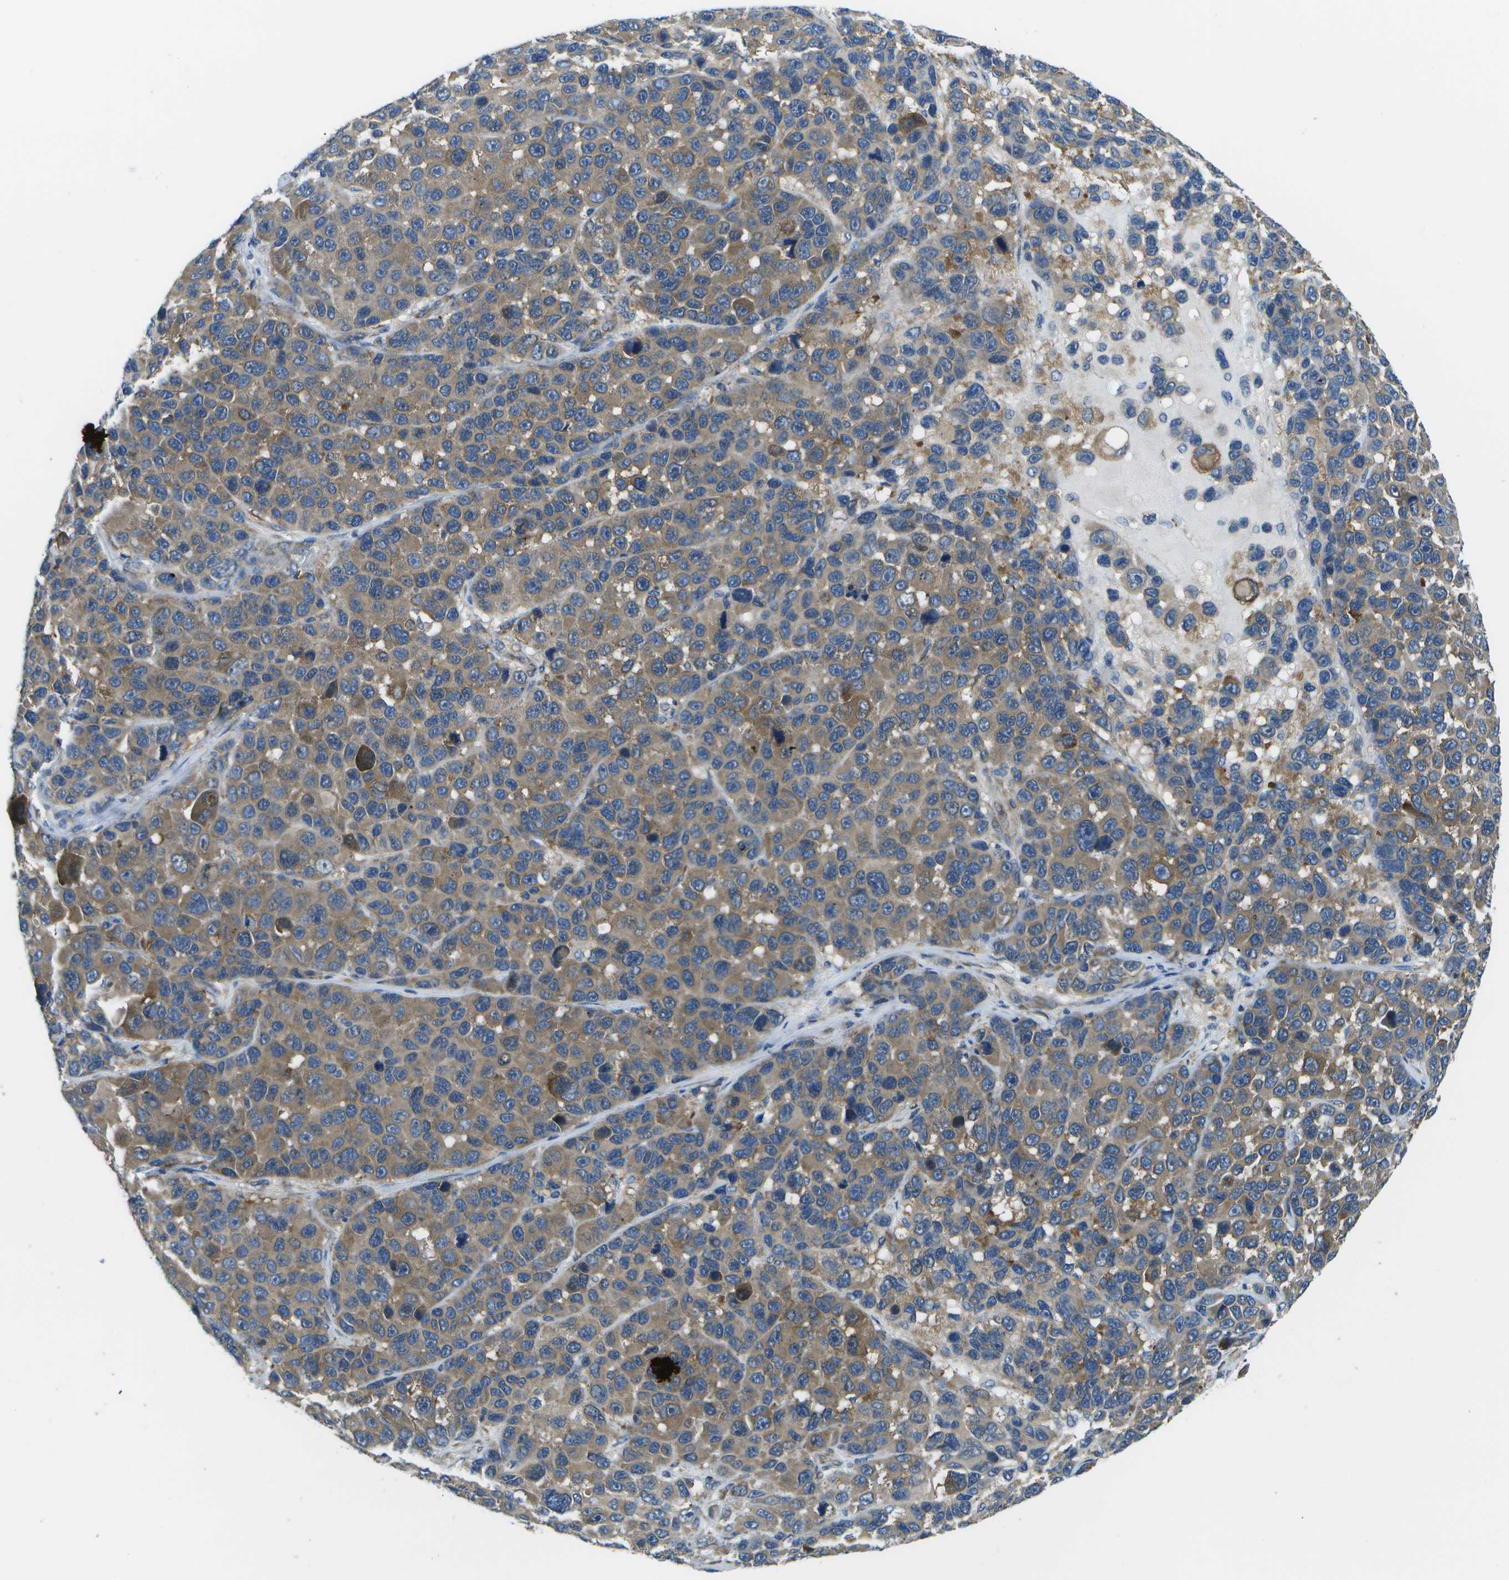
{"staining": {"intensity": "weak", "quantity": ">75%", "location": "cytoplasmic/membranous"}, "tissue": "melanoma", "cell_type": "Tumor cells", "image_type": "cancer", "snomed": [{"axis": "morphology", "description": "Malignant melanoma, NOS"}, {"axis": "topography", "description": "Skin"}], "caption": "Protein staining exhibits weak cytoplasmic/membranous staining in about >75% of tumor cells in malignant melanoma.", "gene": "P3H1", "patient": {"sex": "male", "age": 53}}